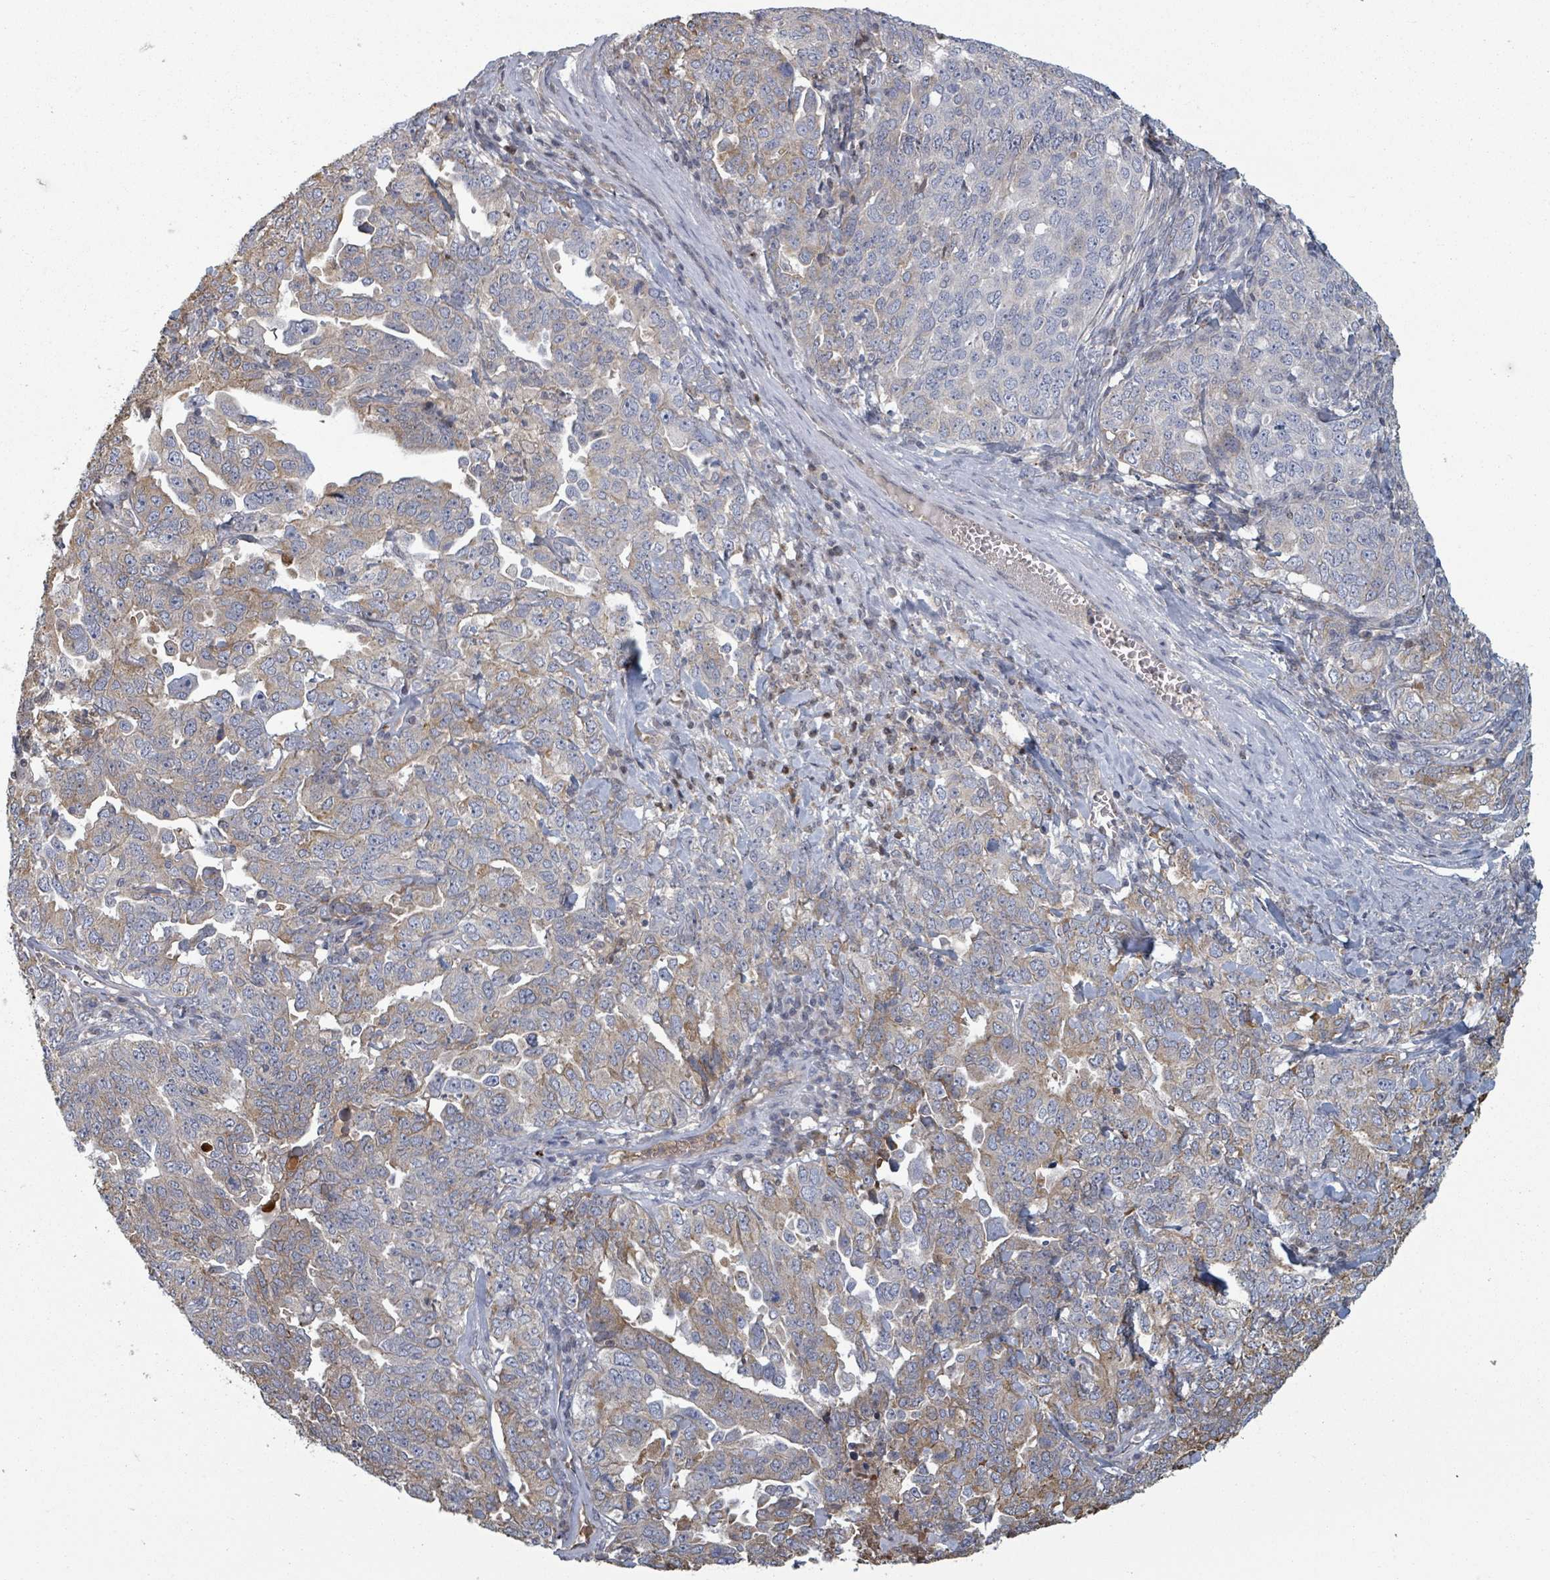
{"staining": {"intensity": "moderate", "quantity": "<25%", "location": "cytoplasmic/membranous"}, "tissue": "ovarian cancer", "cell_type": "Tumor cells", "image_type": "cancer", "snomed": [{"axis": "morphology", "description": "Carcinoma, endometroid"}, {"axis": "topography", "description": "Ovary"}], "caption": "A micrograph showing moderate cytoplasmic/membranous positivity in approximately <25% of tumor cells in endometroid carcinoma (ovarian), as visualized by brown immunohistochemical staining.", "gene": "GABBR1", "patient": {"sex": "female", "age": 62}}